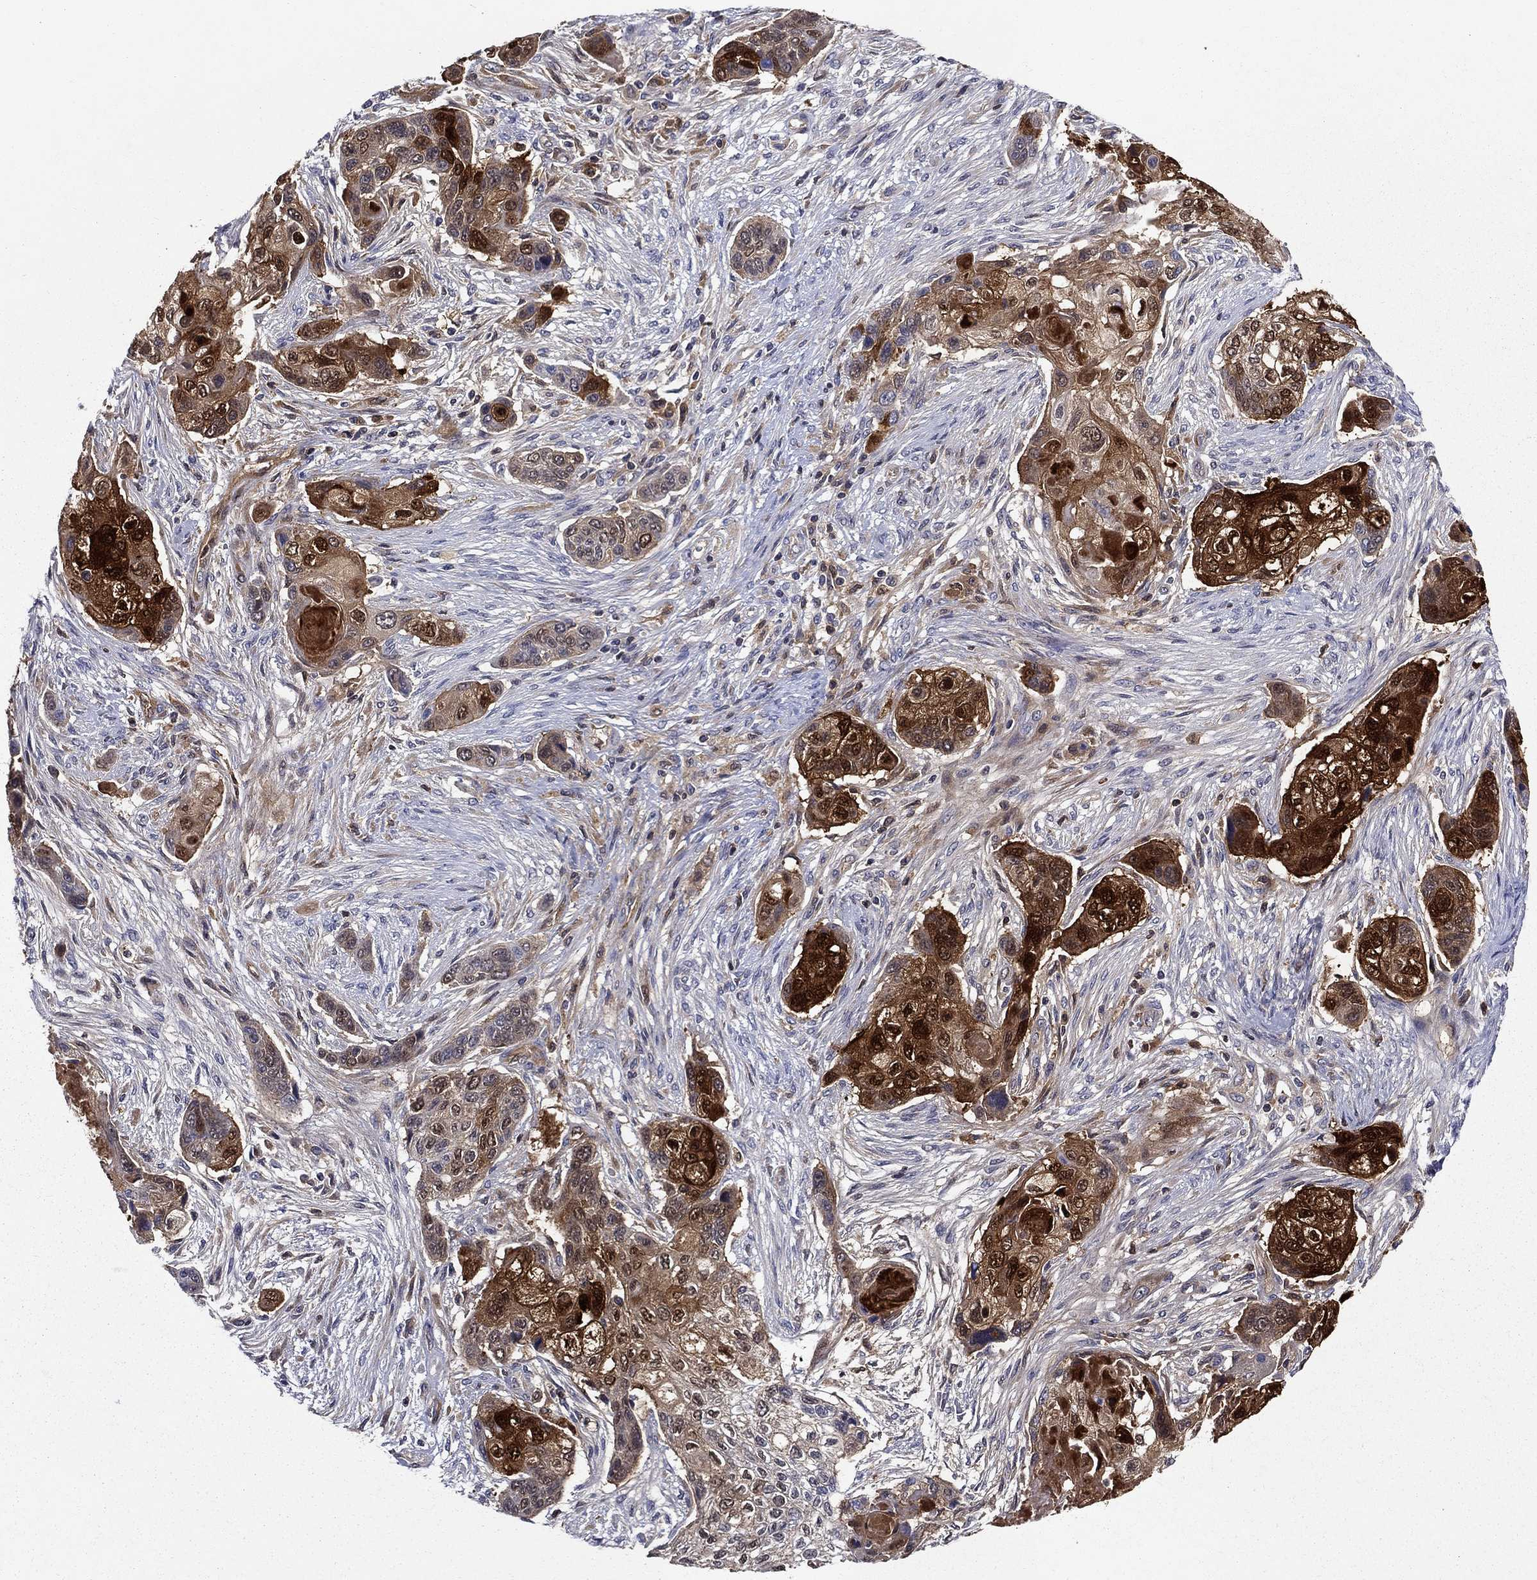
{"staining": {"intensity": "strong", "quantity": "25%-75%", "location": "cytoplasmic/membranous"}, "tissue": "lung cancer", "cell_type": "Tumor cells", "image_type": "cancer", "snomed": [{"axis": "morphology", "description": "Squamous cell carcinoma, NOS"}, {"axis": "topography", "description": "Lung"}], "caption": "The histopathology image demonstrates staining of lung squamous cell carcinoma, revealing strong cytoplasmic/membranous protein expression (brown color) within tumor cells.", "gene": "GLTP", "patient": {"sex": "male", "age": 69}}